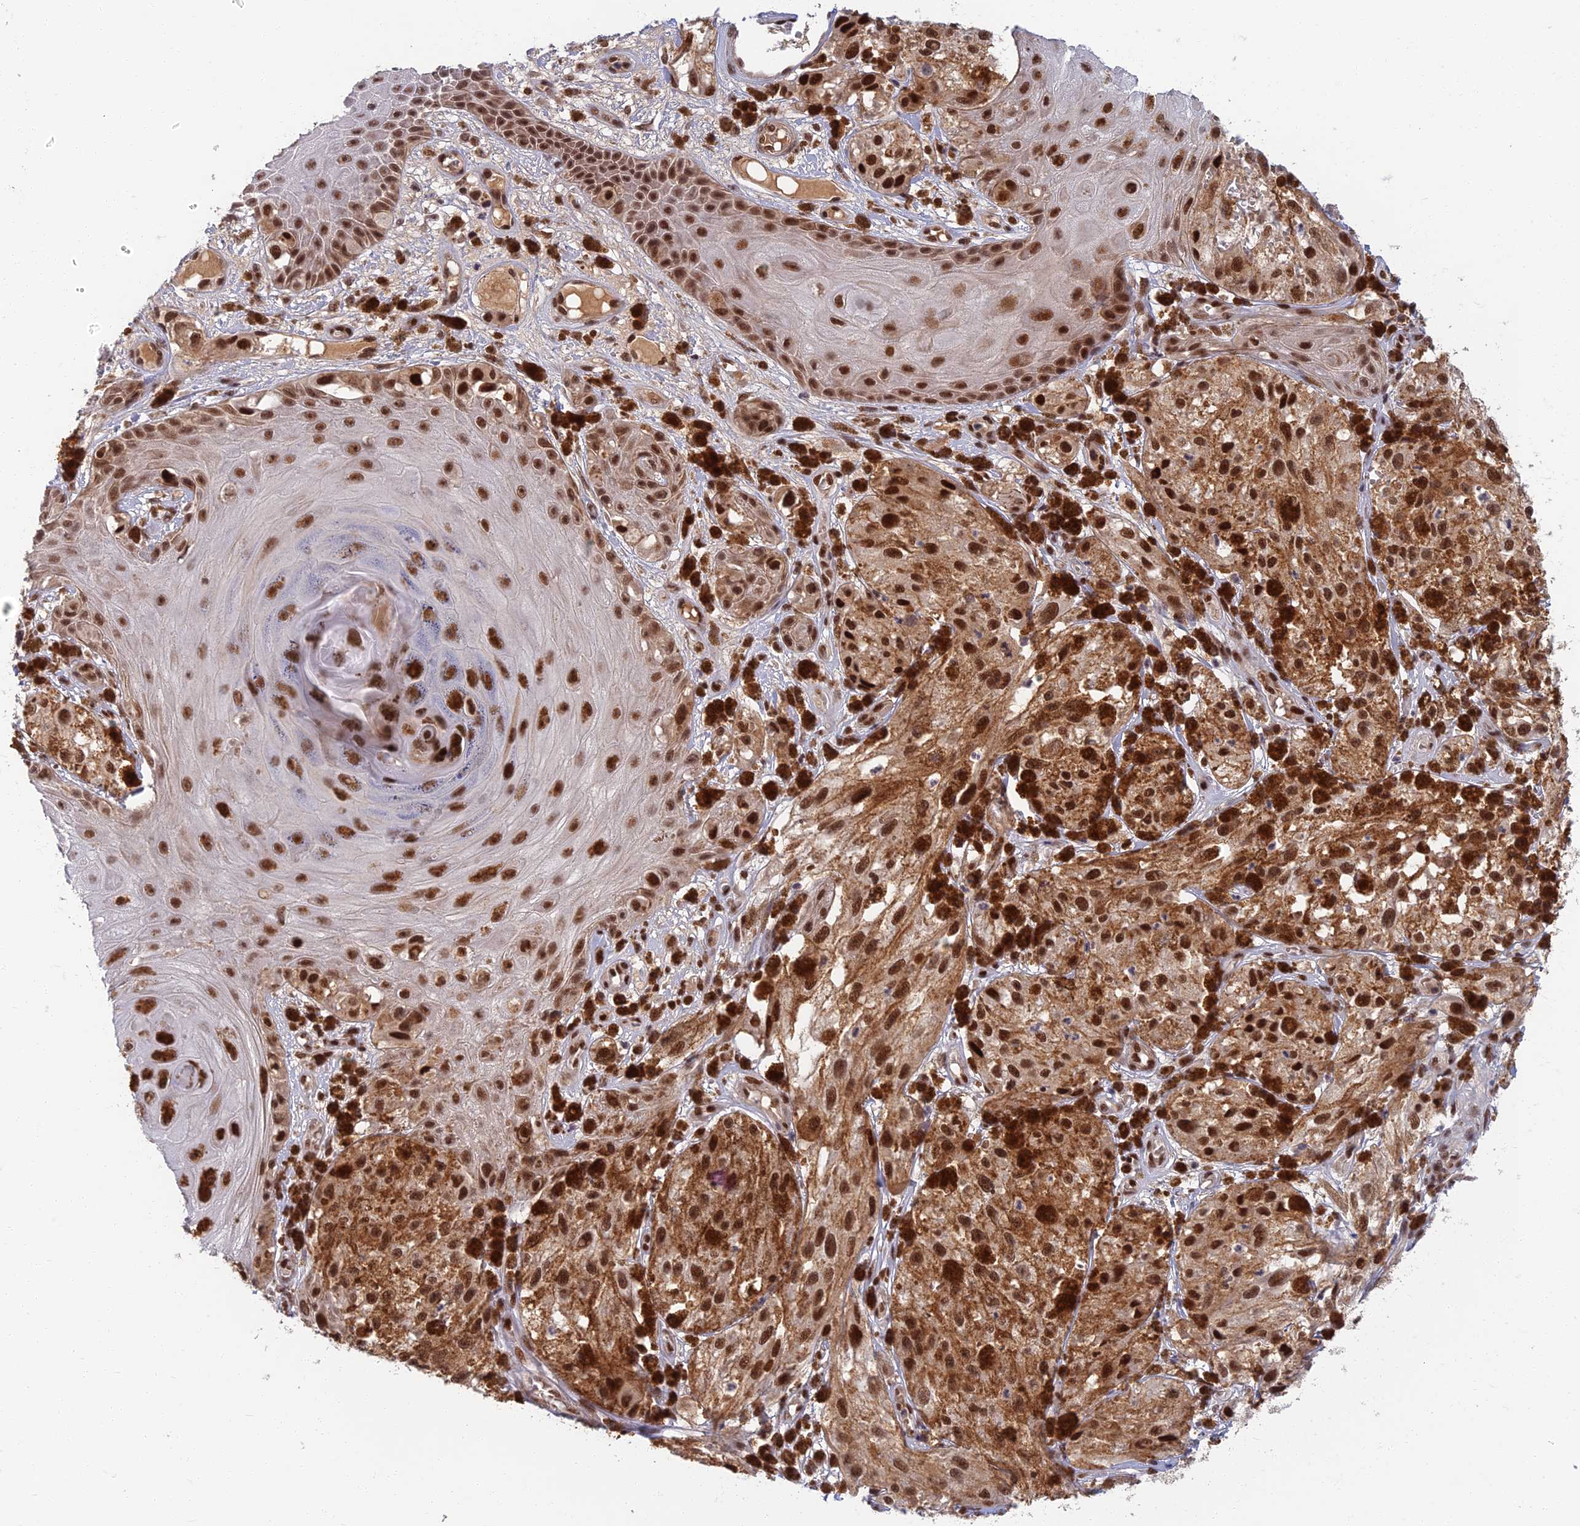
{"staining": {"intensity": "moderate", "quantity": ">75%", "location": "nuclear"}, "tissue": "melanoma", "cell_type": "Tumor cells", "image_type": "cancer", "snomed": [{"axis": "morphology", "description": "Malignant melanoma, NOS"}, {"axis": "topography", "description": "Skin"}], "caption": "Immunohistochemical staining of malignant melanoma demonstrates medium levels of moderate nuclear positivity in approximately >75% of tumor cells.", "gene": "TCEA2", "patient": {"sex": "male", "age": 88}}